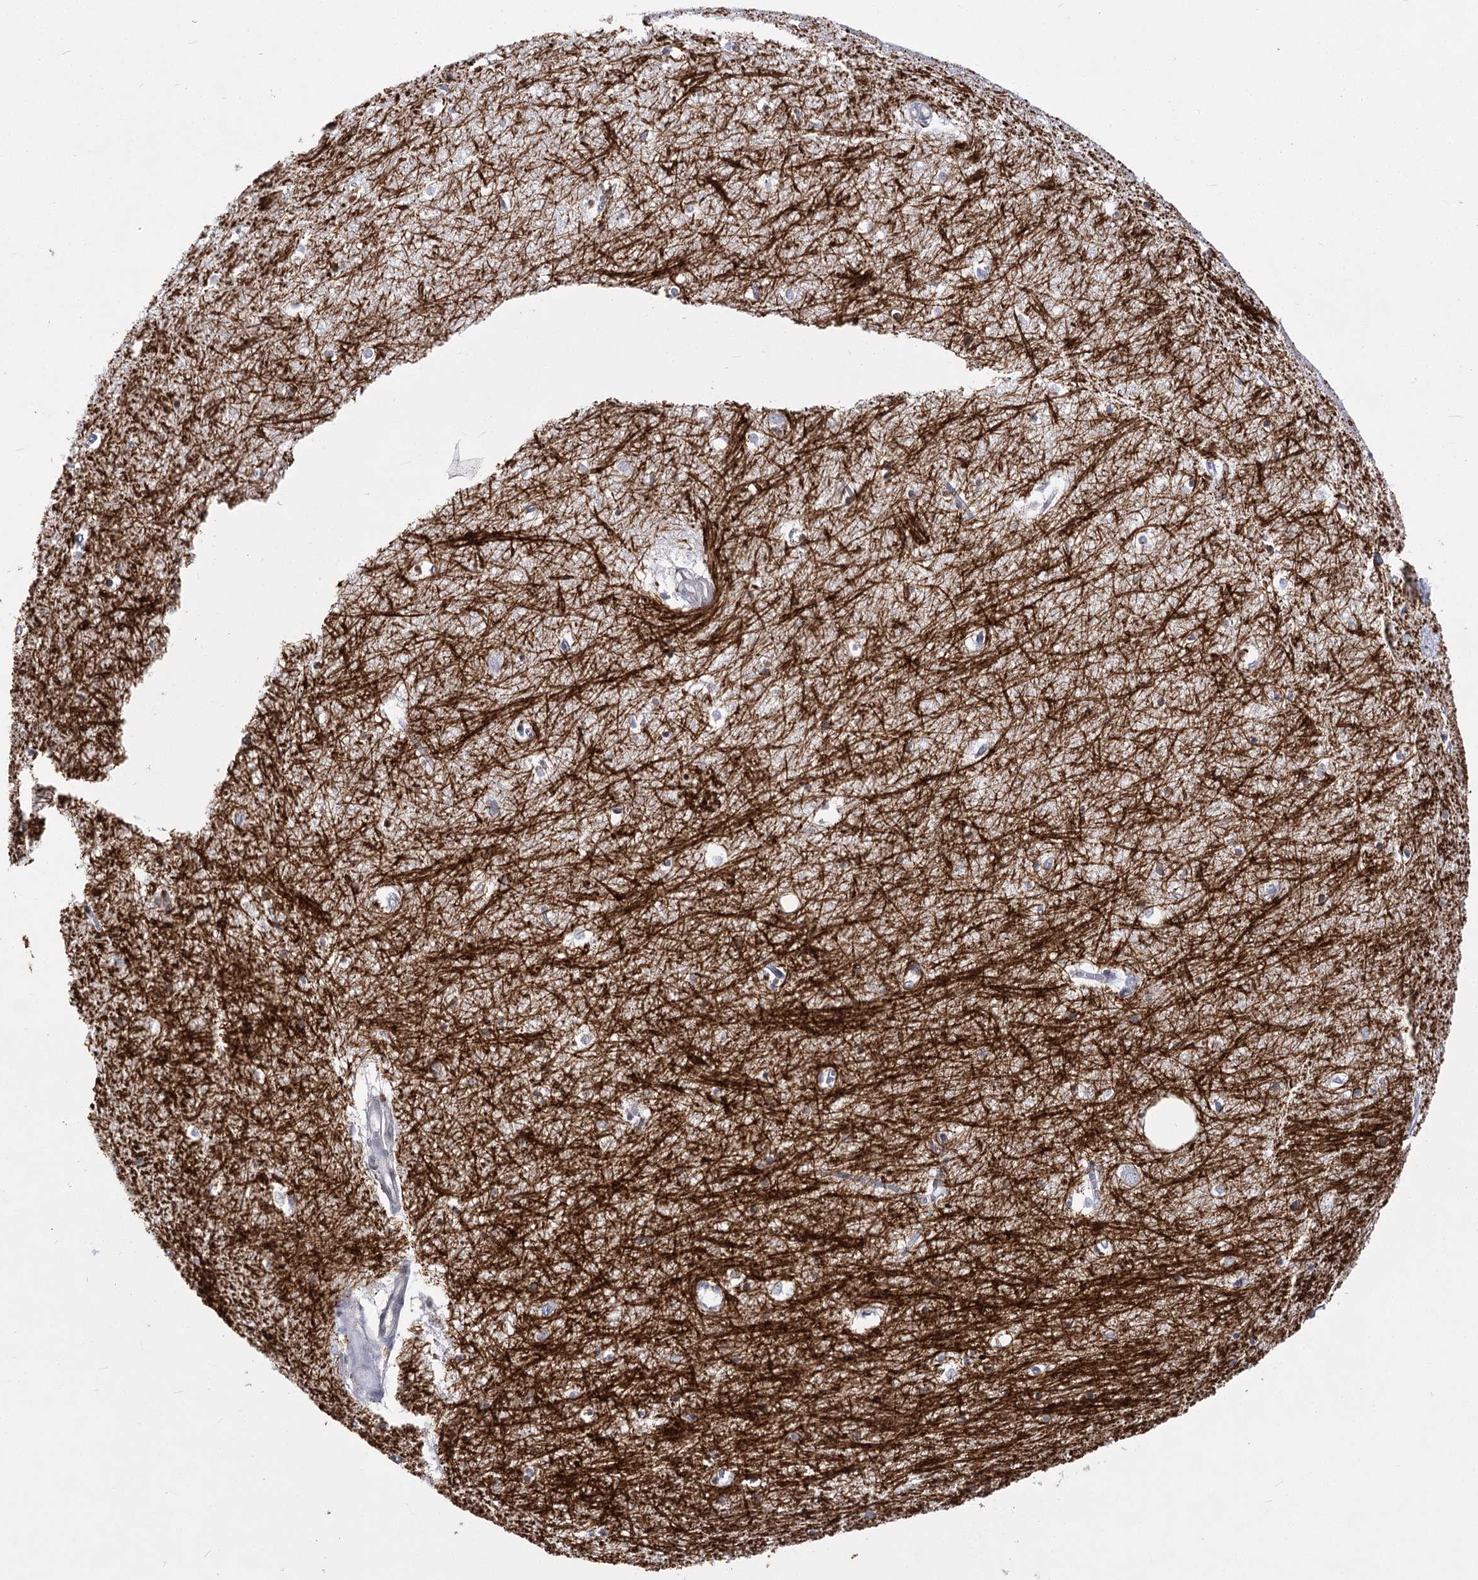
{"staining": {"intensity": "negative", "quantity": "none", "location": "none"}, "tissue": "hippocampus", "cell_type": "Glial cells", "image_type": "normal", "snomed": [{"axis": "morphology", "description": "Normal tissue, NOS"}, {"axis": "topography", "description": "Hippocampus"}], "caption": "High power microscopy image of an immunohistochemistry (IHC) photomicrograph of normal hippocampus, revealing no significant positivity in glial cells.", "gene": "ATP10B", "patient": {"sex": "female", "age": 64}}